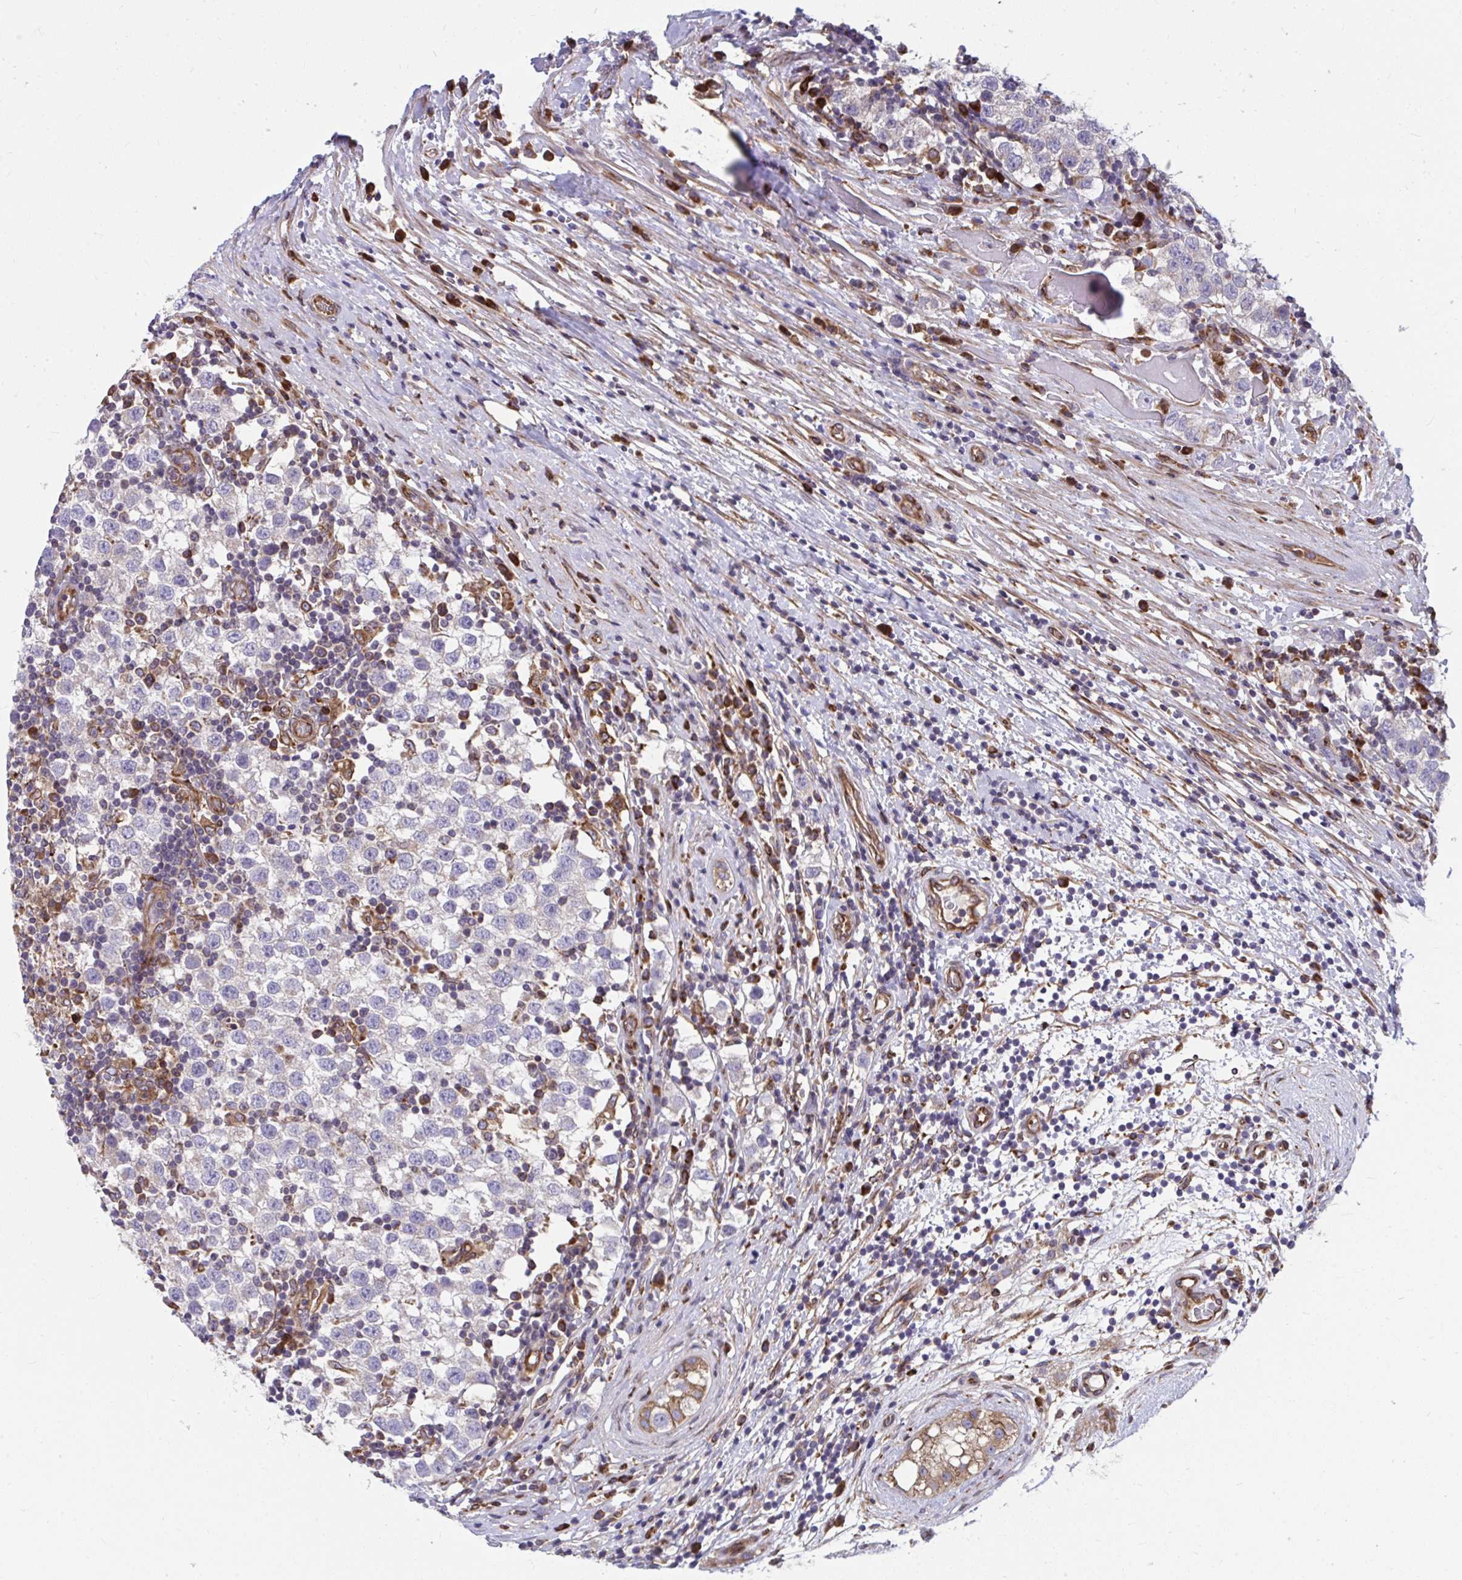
{"staining": {"intensity": "negative", "quantity": "none", "location": "none"}, "tissue": "testis cancer", "cell_type": "Tumor cells", "image_type": "cancer", "snomed": [{"axis": "morphology", "description": "Seminoma, NOS"}, {"axis": "topography", "description": "Testis"}], "caption": "Immunohistochemistry (IHC) histopathology image of human seminoma (testis) stained for a protein (brown), which reveals no expression in tumor cells.", "gene": "STIM2", "patient": {"sex": "male", "age": 34}}